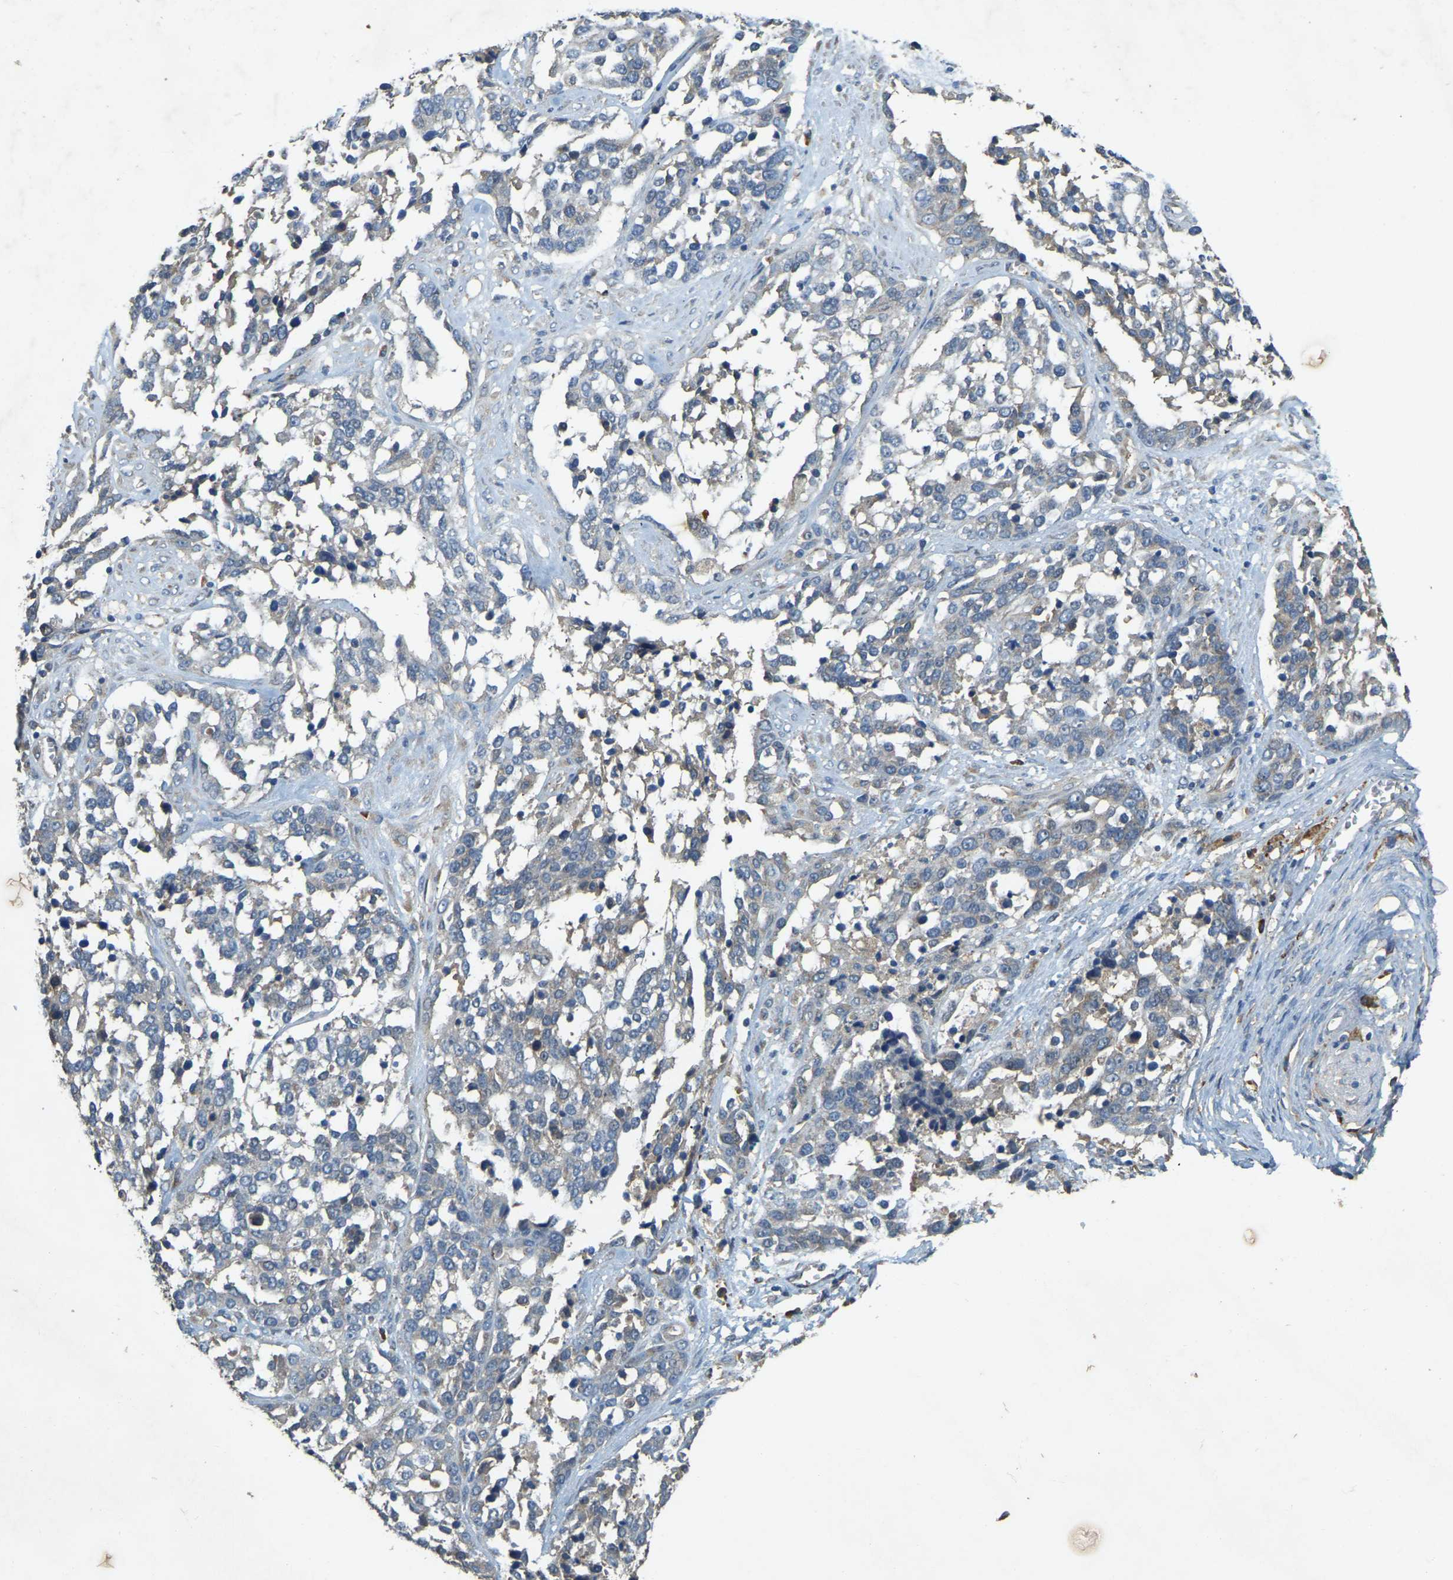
{"staining": {"intensity": "negative", "quantity": "none", "location": "none"}, "tissue": "ovarian cancer", "cell_type": "Tumor cells", "image_type": "cancer", "snomed": [{"axis": "morphology", "description": "Cystadenocarcinoma, serous, NOS"}, {"axis": "topography", "description": "Ovary"}], "caption": "Image shows no significant protein positivity in tumor cells of ovarian cancer (serous cystadenocarcinoma).", "gene": "CFLAR", "patient": {"sex": "female", "age": 44}}